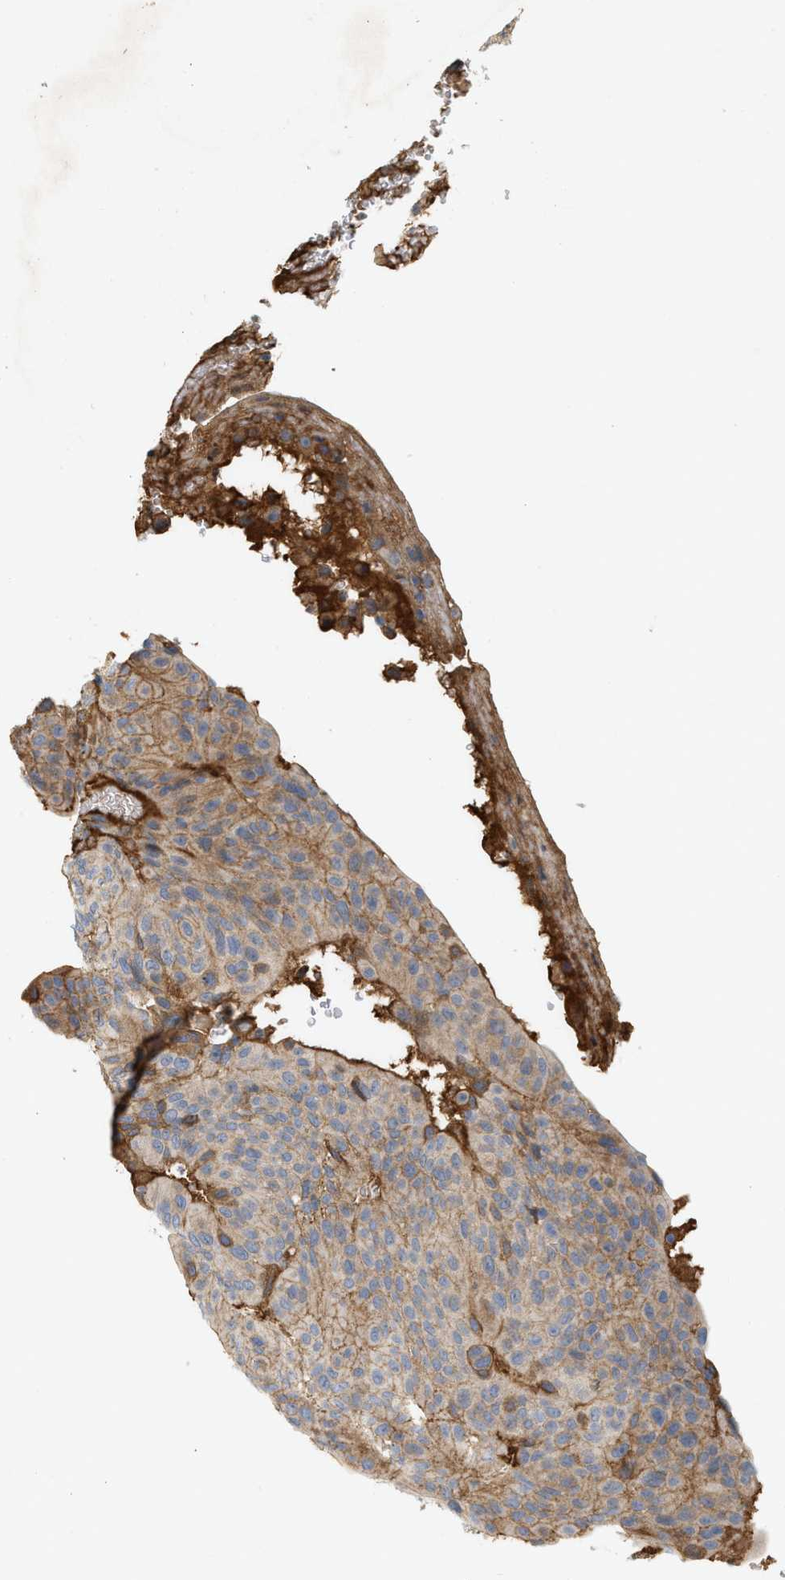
{"staining": {"intensity": "moderate", "quantity": "25%-75%", "location": "cytoplasmic/membranous"}, "tissue": "urothelial cancer", "cell_type": "Tumor cells", "image_type": "cancer", "snomed": [{"axis": "morphology", "description": "Urothelial carcinoma, High grade"}, {"axis": "topography", "description": "Urinary bladder"}], "caption": "Urothelial cancer was stained to show a protein in brown. There is medium levels of moderate cytoplasmic/membranous expression in about 25%-75% of tumor cells.", "gene": "F8", "patient": {"sex": "male", "age": 66}}